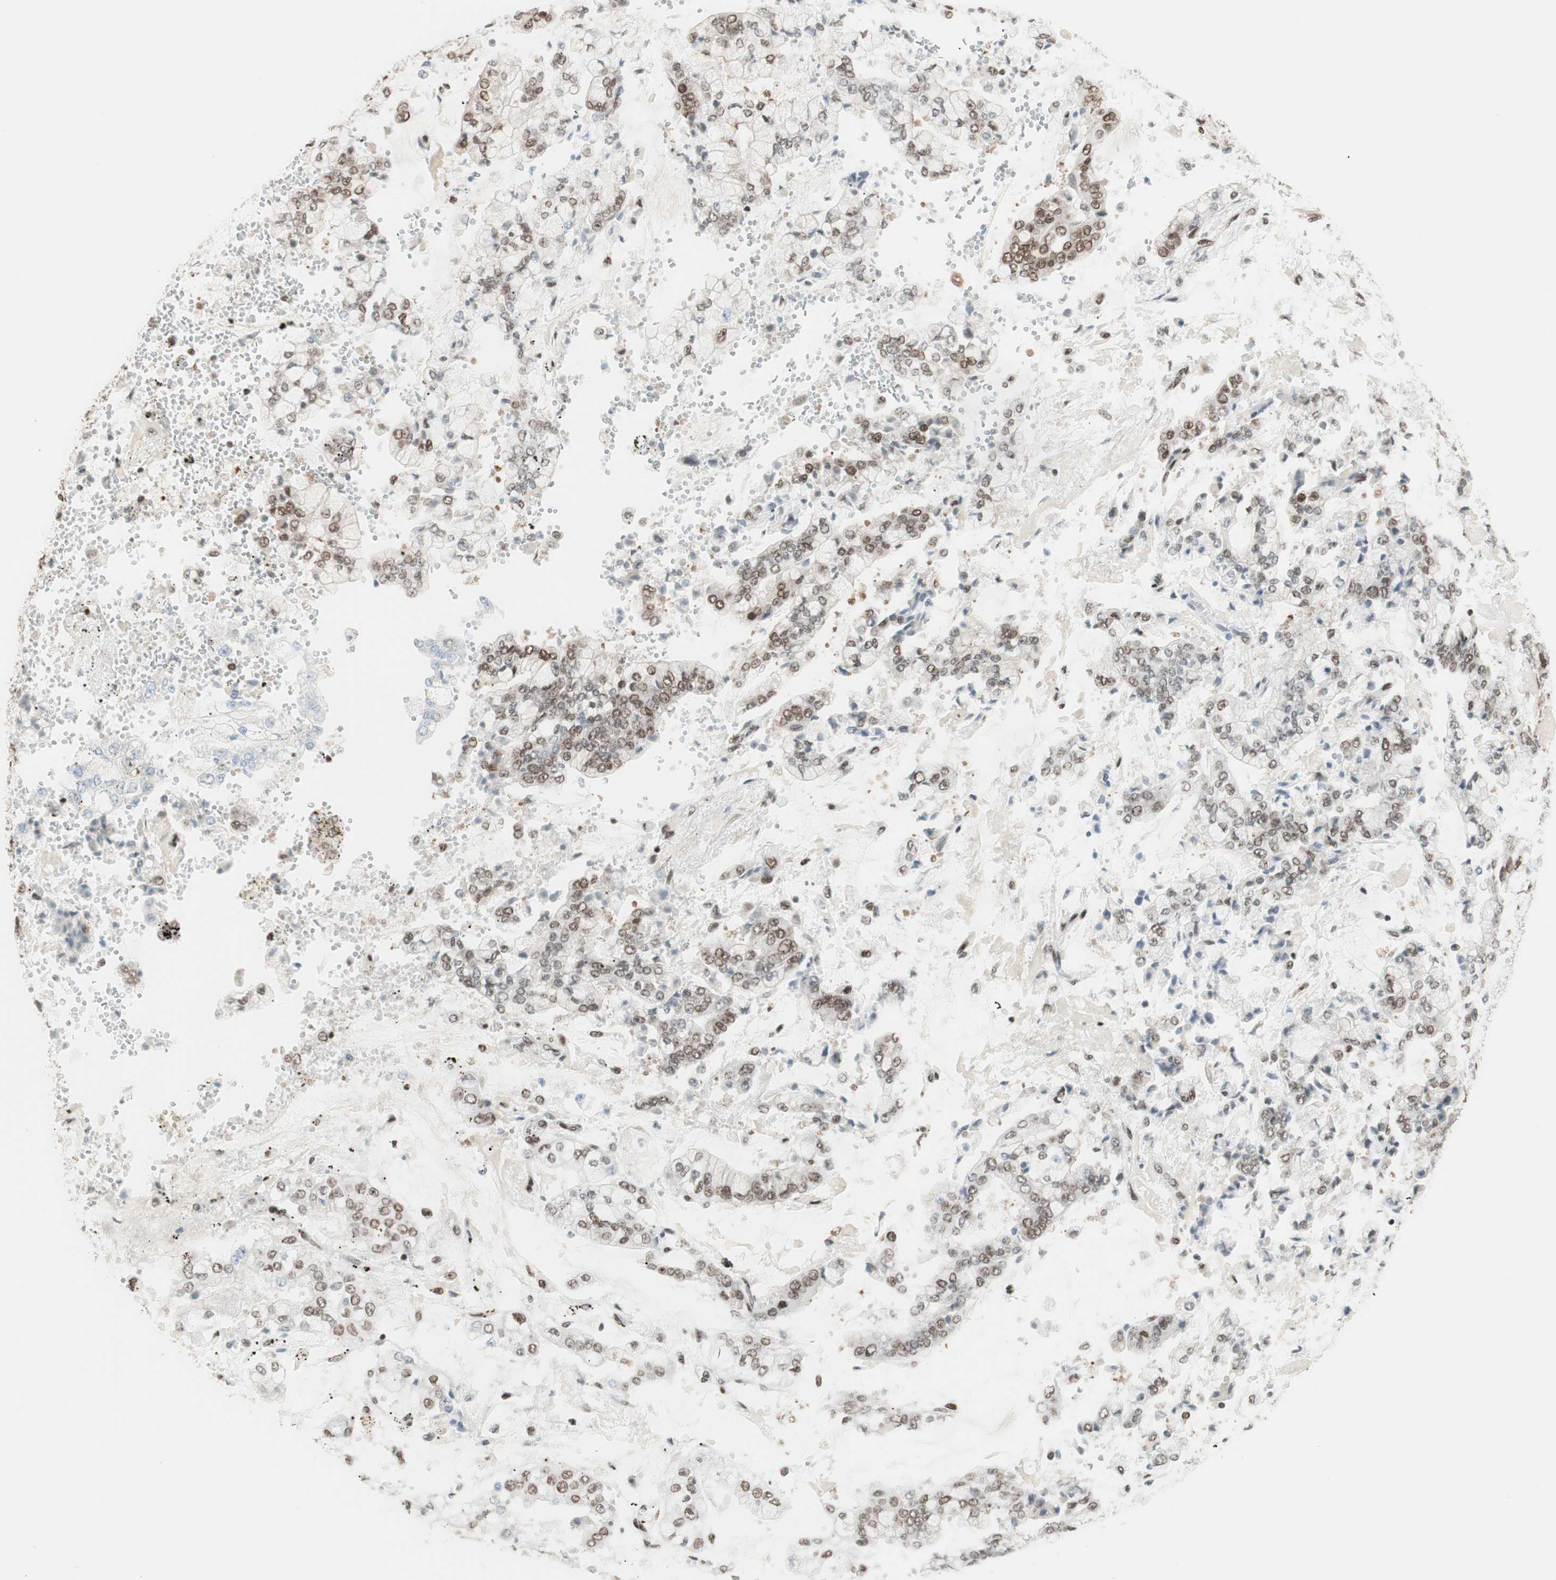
{"staining": {"intensity": "moderate", "quantity": "25%-75%", "location": "nuclear"}, "tissue": "stomach cancer", "cell_type": "Tumor cells", "image_type": "cancer", "snomed": [{"axis": "morphology", "description": "Adenocarcinoma, NOS"}, {"axis": "topography", "description": "Stomach"}], "caption": "Stomach cancer tissue shows moderate nuclear positivity in approximately 25%-75% of tumor cells, visualized by immunohistochemistry. The protein is shown in brown color, while the nuclei are stained blue.", "gene": "SMARCE1", "patient": {"sex": "male", "age": 76}}